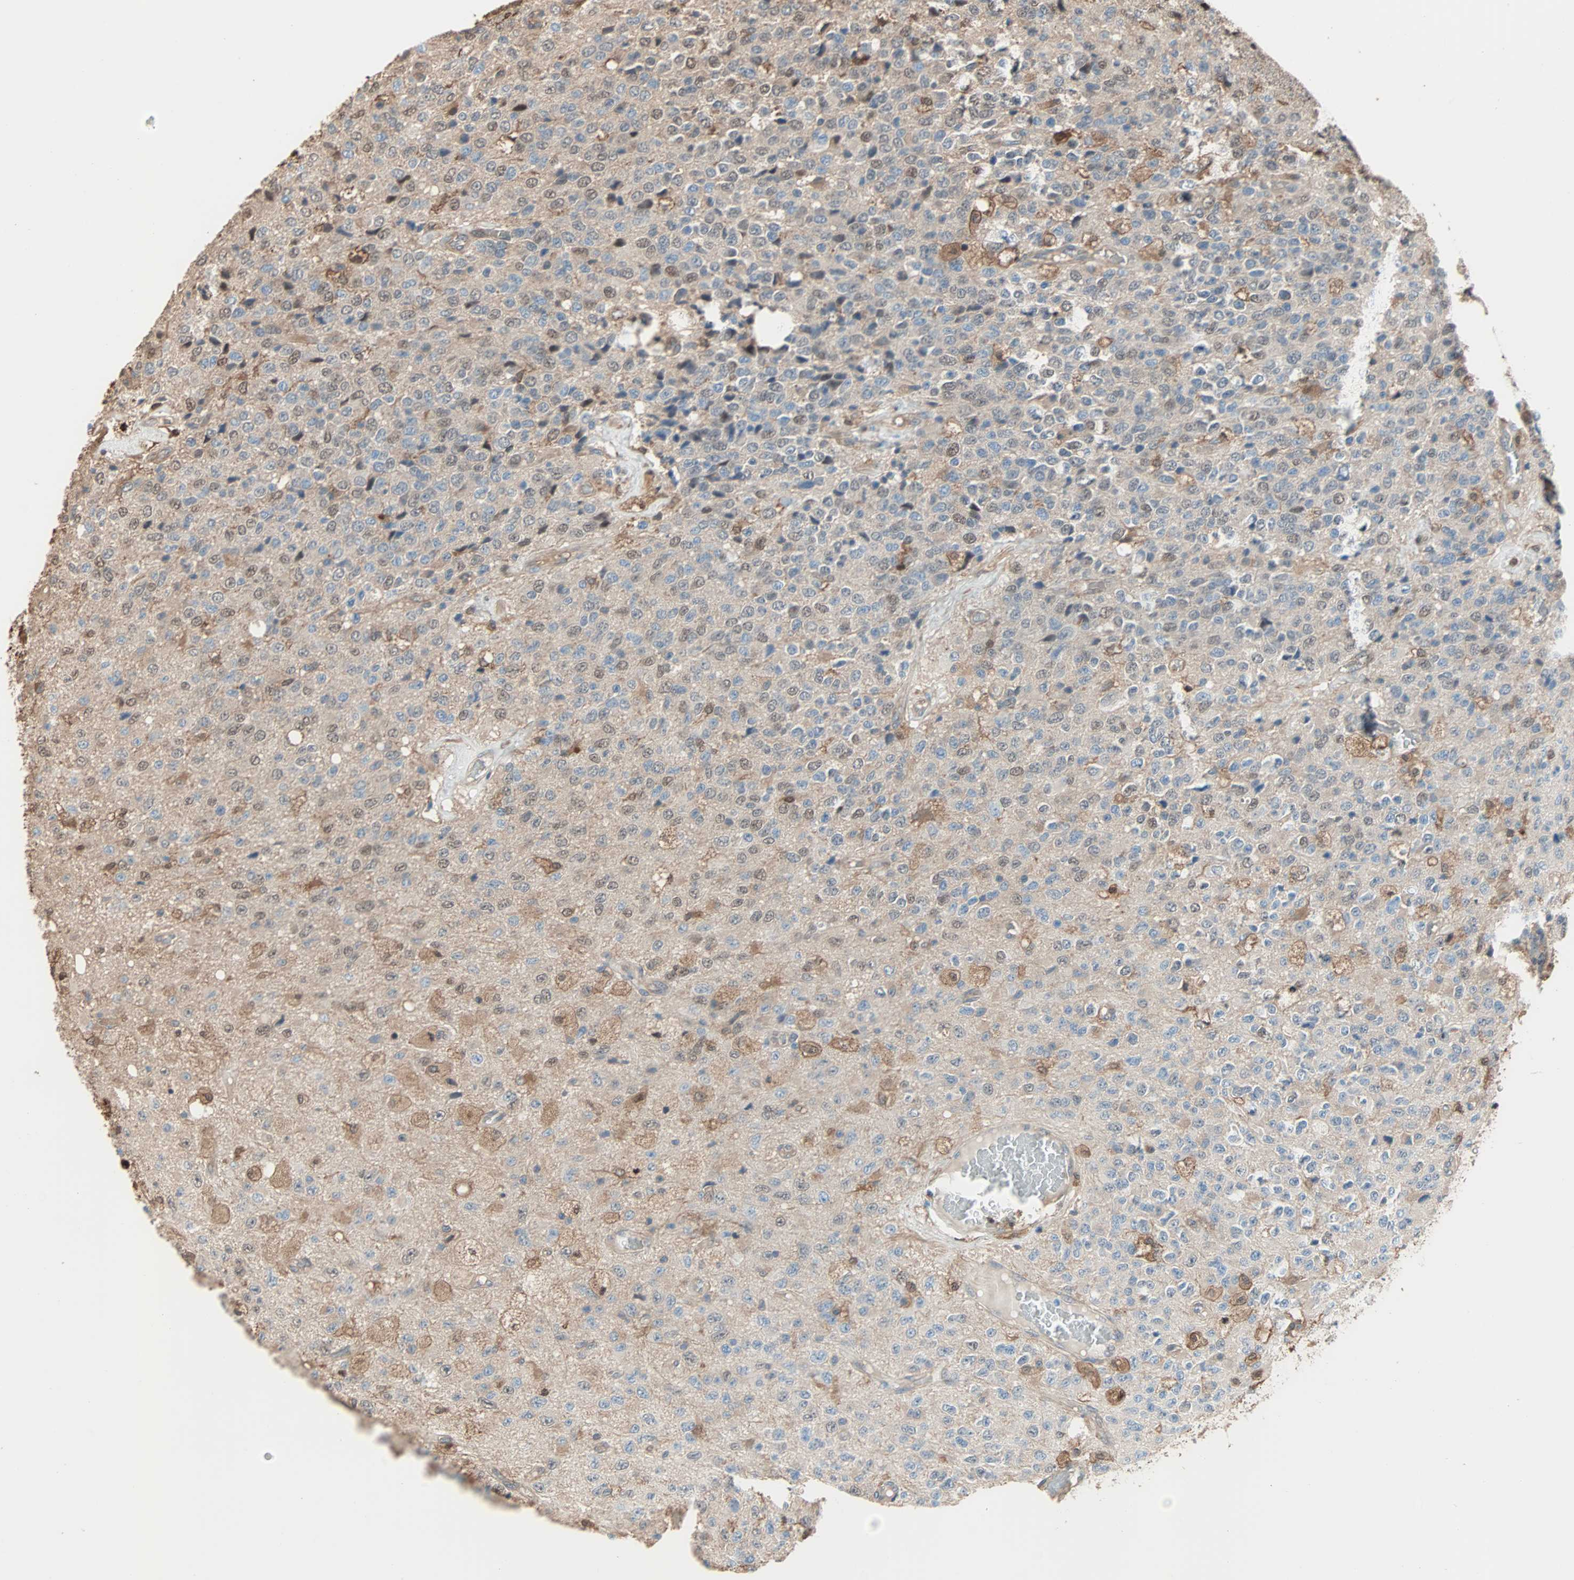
{"staining": {"intensity": "weak", "quantity": "25%-75%", "location": "cytoplasmic/membranous,nuclear"}, "tissue": "glioma", "cell_type": "Tumor cells", "image_type": "cancer", "snomed": [{"axis": "morphology", "description": "Glioma, malignant, High grade"}, {"axis": "topography", "description": "pancreas cauda"}], "caption": "Immunohistochemistry (IHC) histopathology image of neoplastic tissue: human glioma stained using immunohistochemistry exhibits low levels of weak protein expression localized specifically in the cytoplasmic/membranous and nuclear of tumor cells, appearing as a cytoplasmic/membranous and nuclear brown color.", "gene": "PRDX1", "patient": {"sex": "male", "age": 60}}